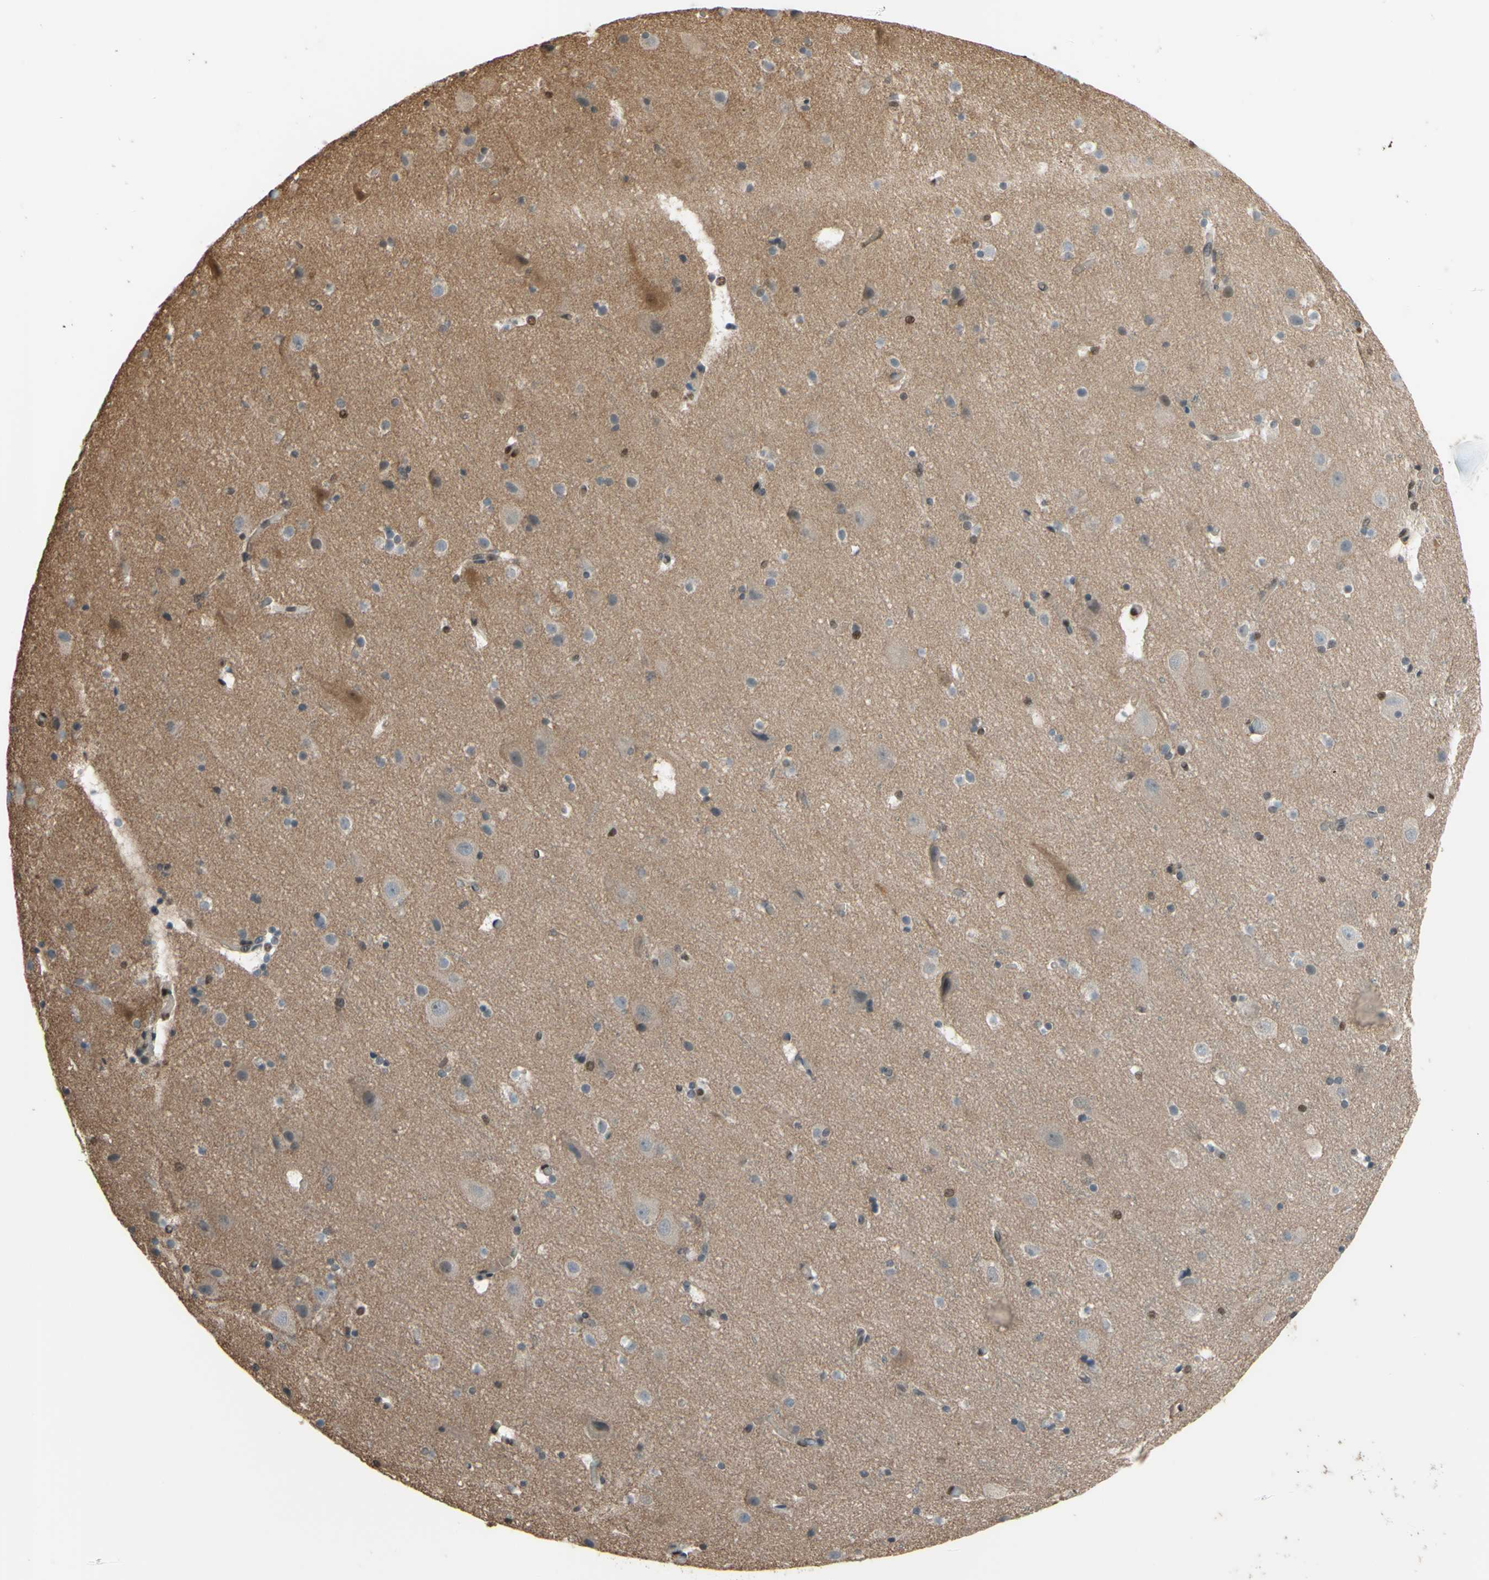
{"staining": {"intensity": "strong", "quantity": "25%-75%", "location": "nuclear"}, "tissue": "cerebral cortex", "cell_type": "Endothelial cells", "image_type": "normal", "snomed": [{"axis": "morphology", "description": "Normal tissue, NOS"}, {"axis": "topography", "description": "Cerebral cortex"}], "caption": "High-magnification brightfield microscopy of normal cerebral cortex stained with DAB (brown) and counterstained with hematoxylin (blue). endothelial cells exhibit strong nuclear positivity is present in approximately25%-75% of cells. The staining was performed using DAB to visualize the protein expression in brown, while the nuclei were stained in blue with hematoxylin (Magnification: 20x).", "gene": "FKBP5", "patient": {"sex": "male", "age": 45}}